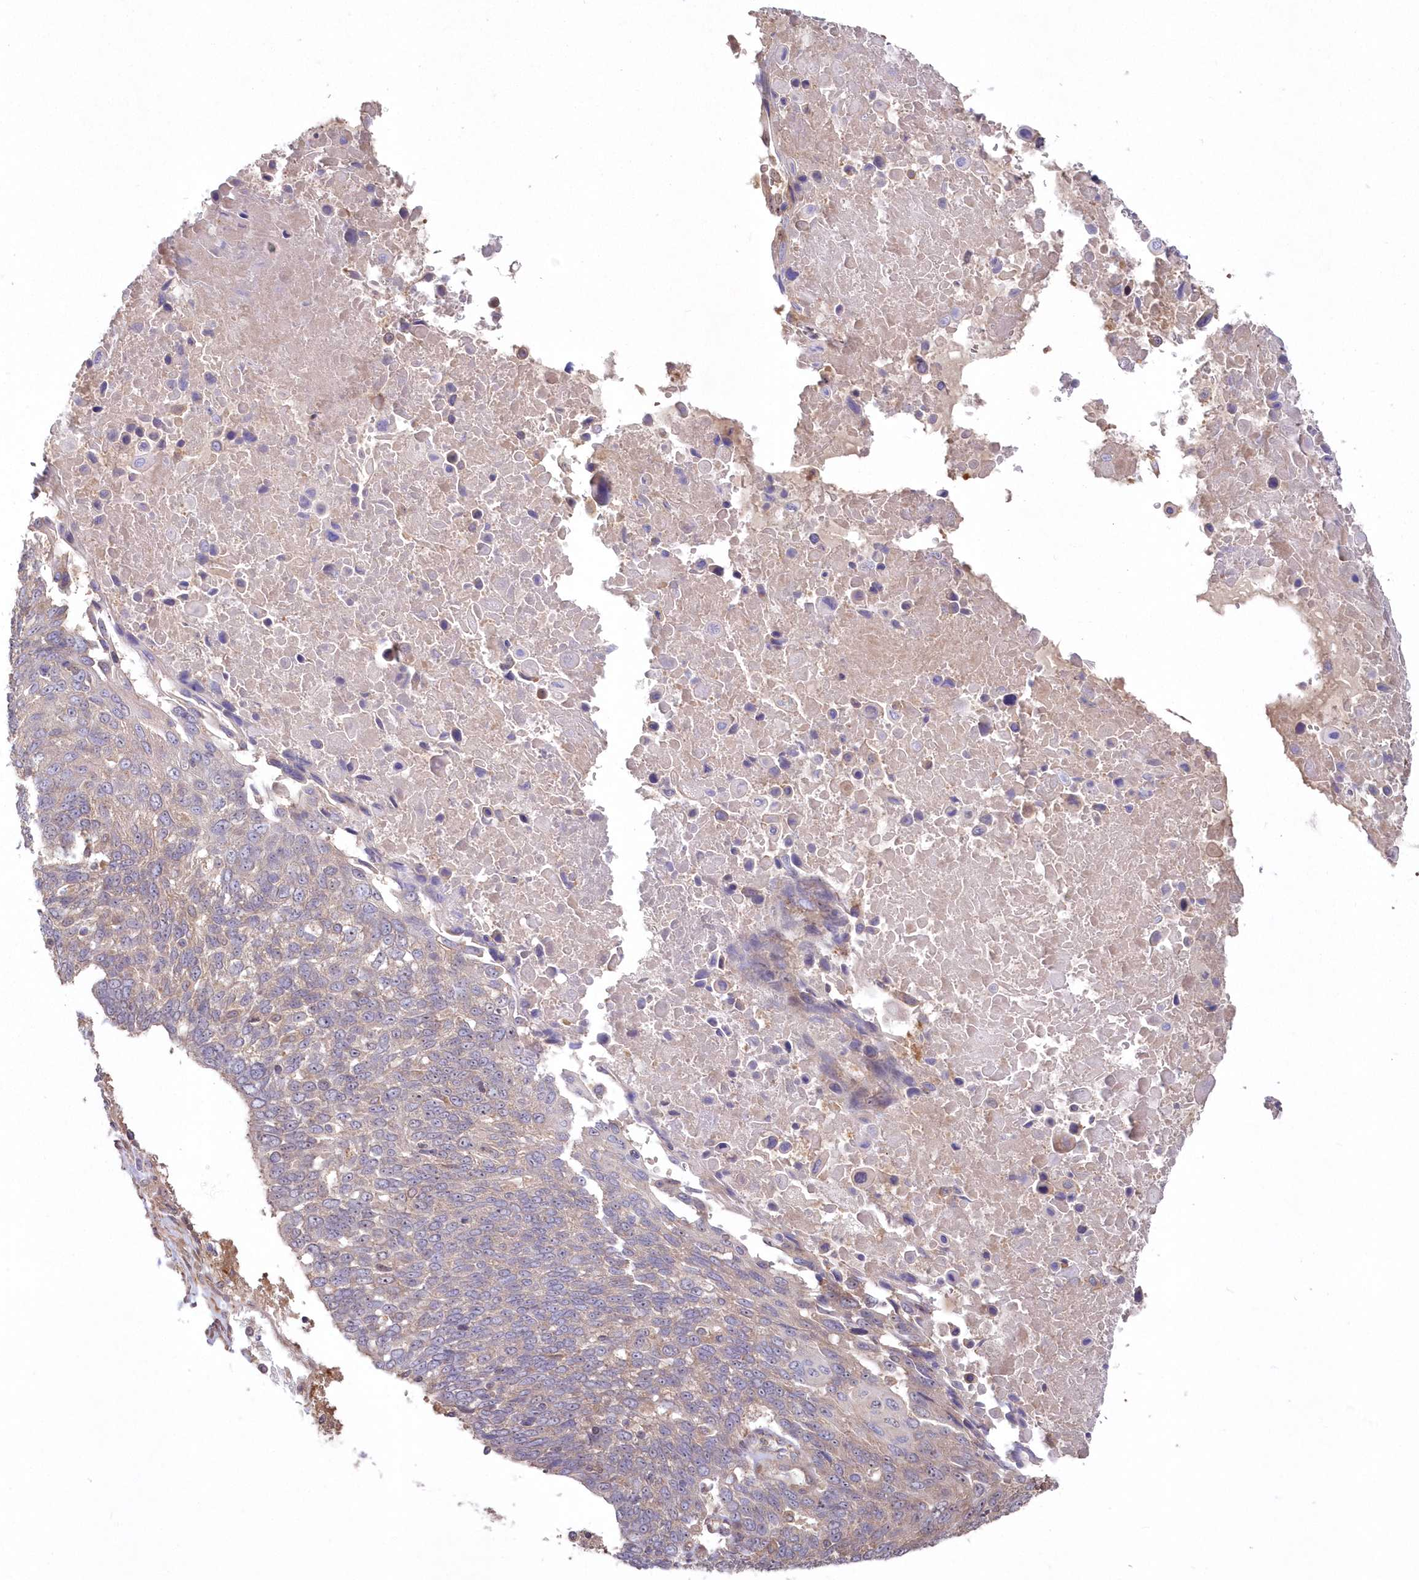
{"staining": {"intensity": "weak", "quantity": "25%-75%", "location": "cytoplasmic/membranous"}, "tissue": "lung cancer", "cell_type": "Tumor cells", "image_type": "cancer", "snomed": [{"axis": "morphology", "description": "Squamous cell carcinoma, NOS"}, {"axis": "topography", "description": "Lung"}], "caption": "DAB (3,3'-diaminobenzidine) immunohistochemical staining of lung cancer (squamous cell carcinoma) shows weak cytoplasmic/membranous protein expression in approximately 25%-75% of tumor cells.", "gene": "TBCA", "patient": {"sex": "male", "age": 66}}